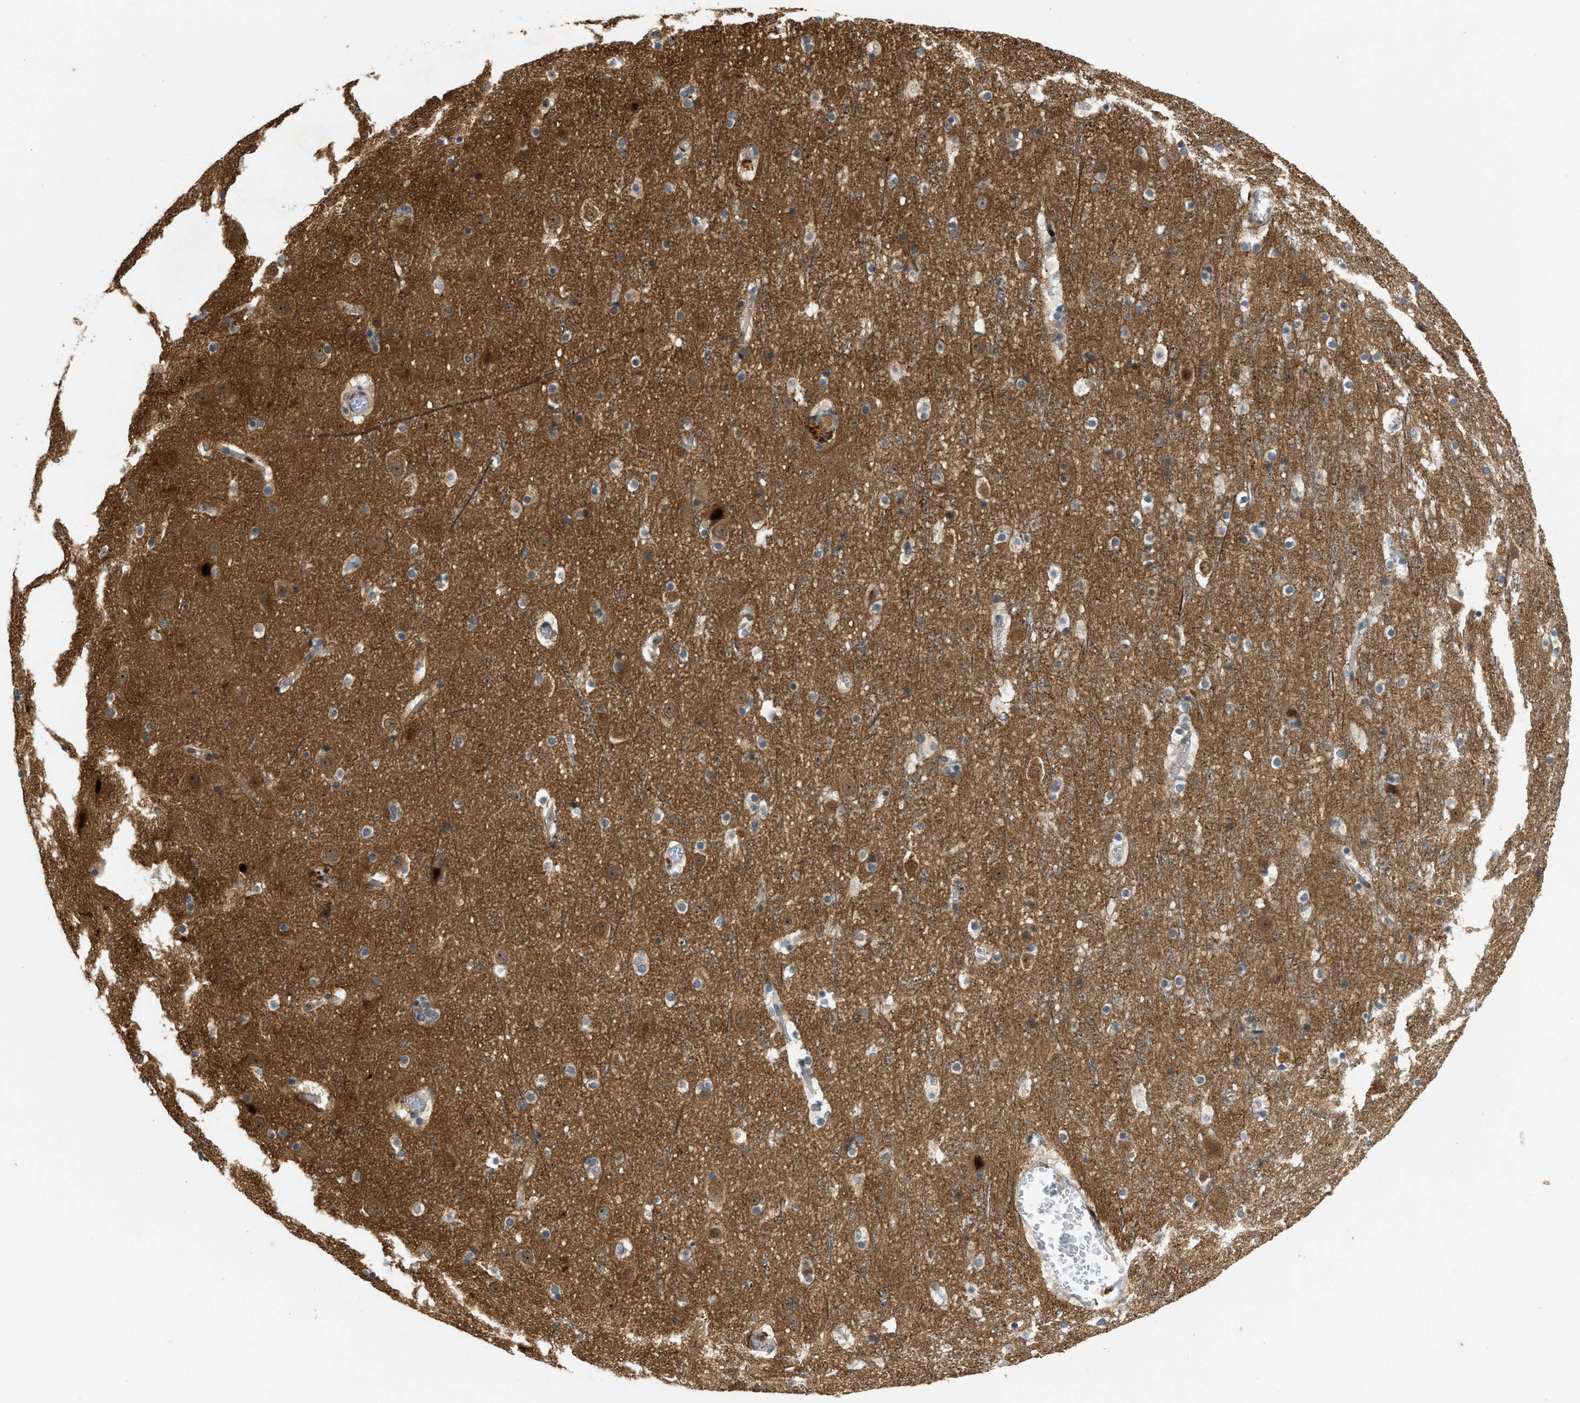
{"staining": {"intensity": "weak", "quantity": ">75%", "location": "cytoplasmic/membranous"}, "tissue": "cerebral cortex", "cell_type": "Endothelial cells", "image_type": "normal", "snomed": [{"axis": "morphology", "description": "Normal tissue, NOS"}, {"axis": "topography", "description": "Cerebral cortex"}], "caption": "IHC photomicrograph of benign cerebral cortex: human cerebral cortex stained using immunohistochemistry displays low levels of weak protein expression localized specifically in the cytoplasmic/membranous of endothelial cells, appearing as a cytoplasmic/membranous brown color.", "gene": "TRAPPC14", "patient": {"sex": "male", "age": 45}}